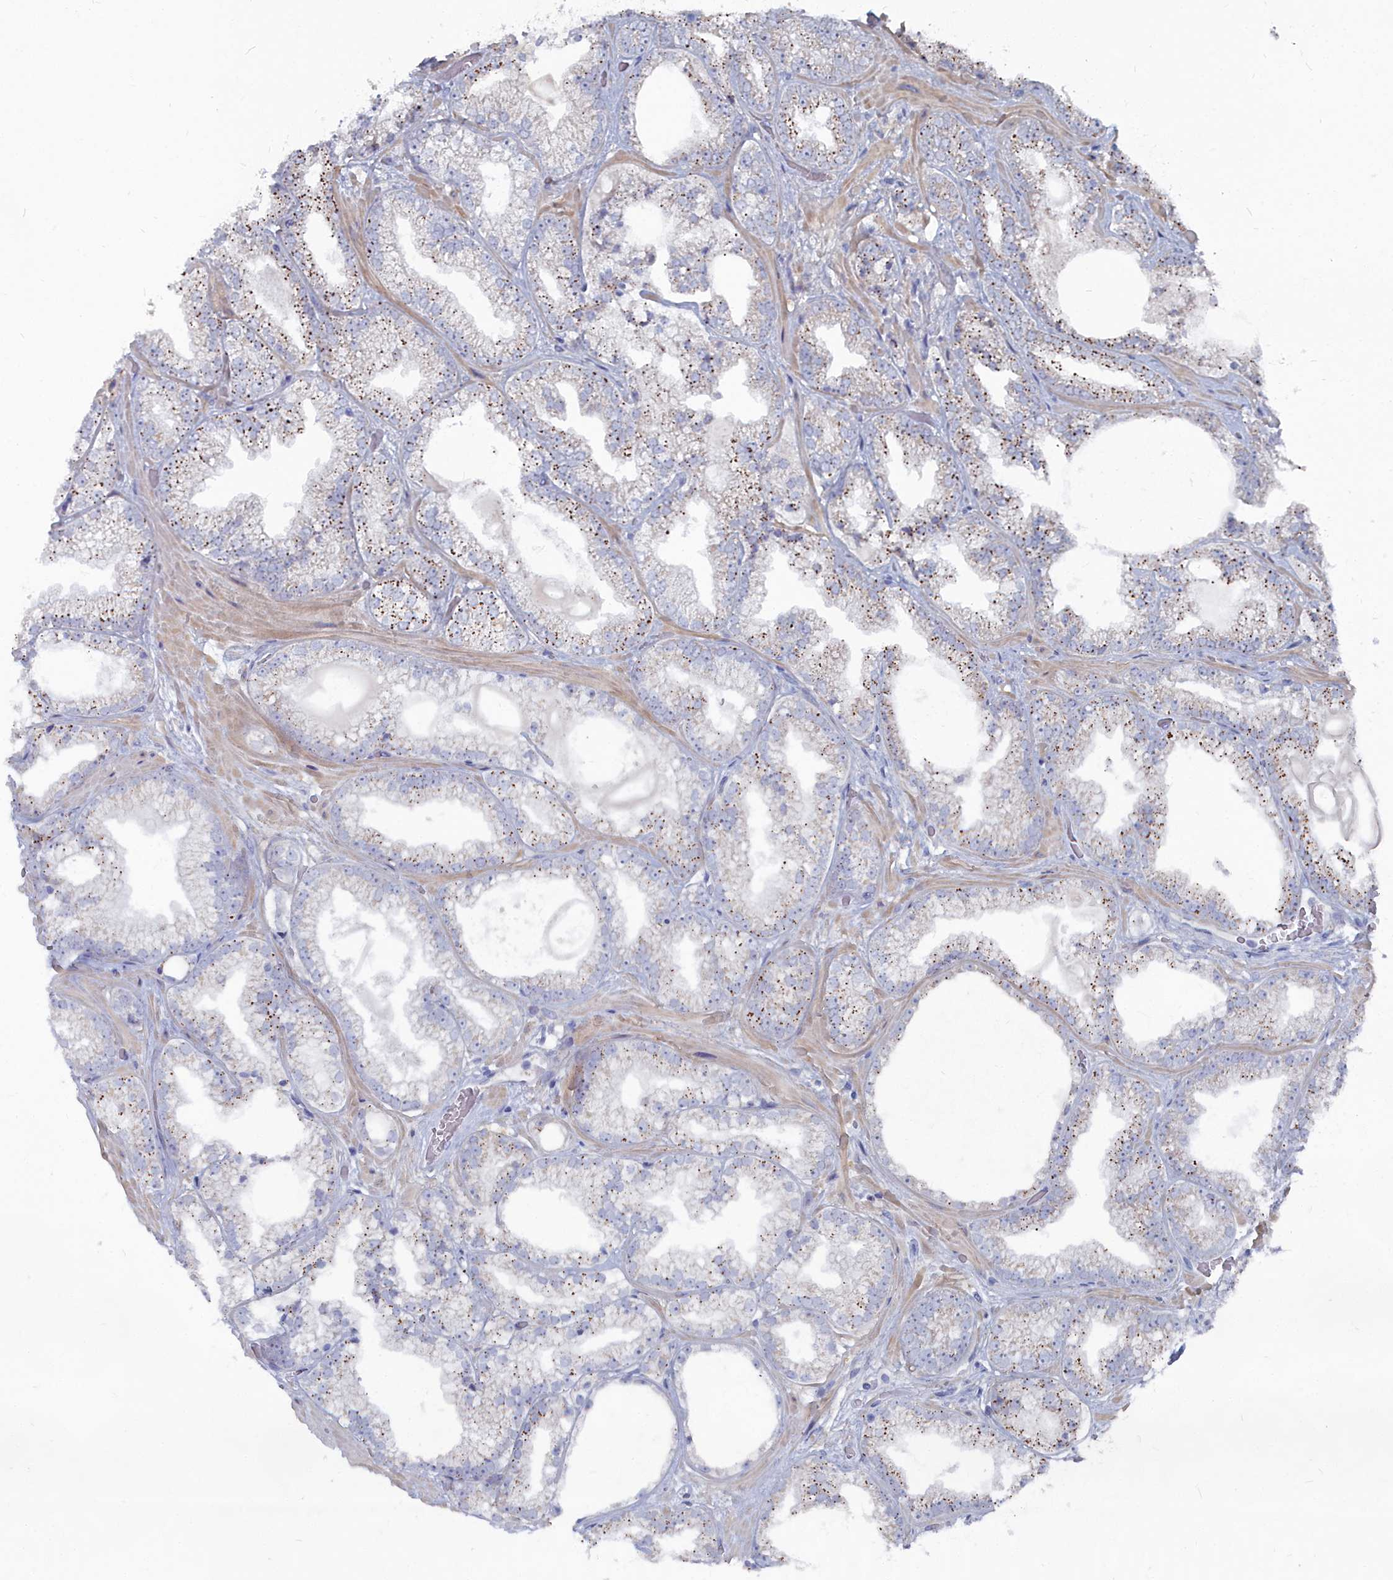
{"staining": {"intensity": "strong", "quantity": "25%-75%", "location": "cytoplasmic/membranous"}, "tissue": "prostate cancer", "cell_type": "Tumor cells", "image_type": "cancer", "snomed": [{"axis": "morphology", "description": "Adenocarcinoma, Low grade"}, {"axis": "topography", "description": "Prostate"}], "caption": "Human prostate cancer (low-grade adenocarcinoma) stained for a protein (brown) reveals strong cytoplasmic/membranous positive staining in approximately 25%-75% of tumor cells.", "gene": "SHISAL2A", "patient": {"sex": "male", "age": 57}}